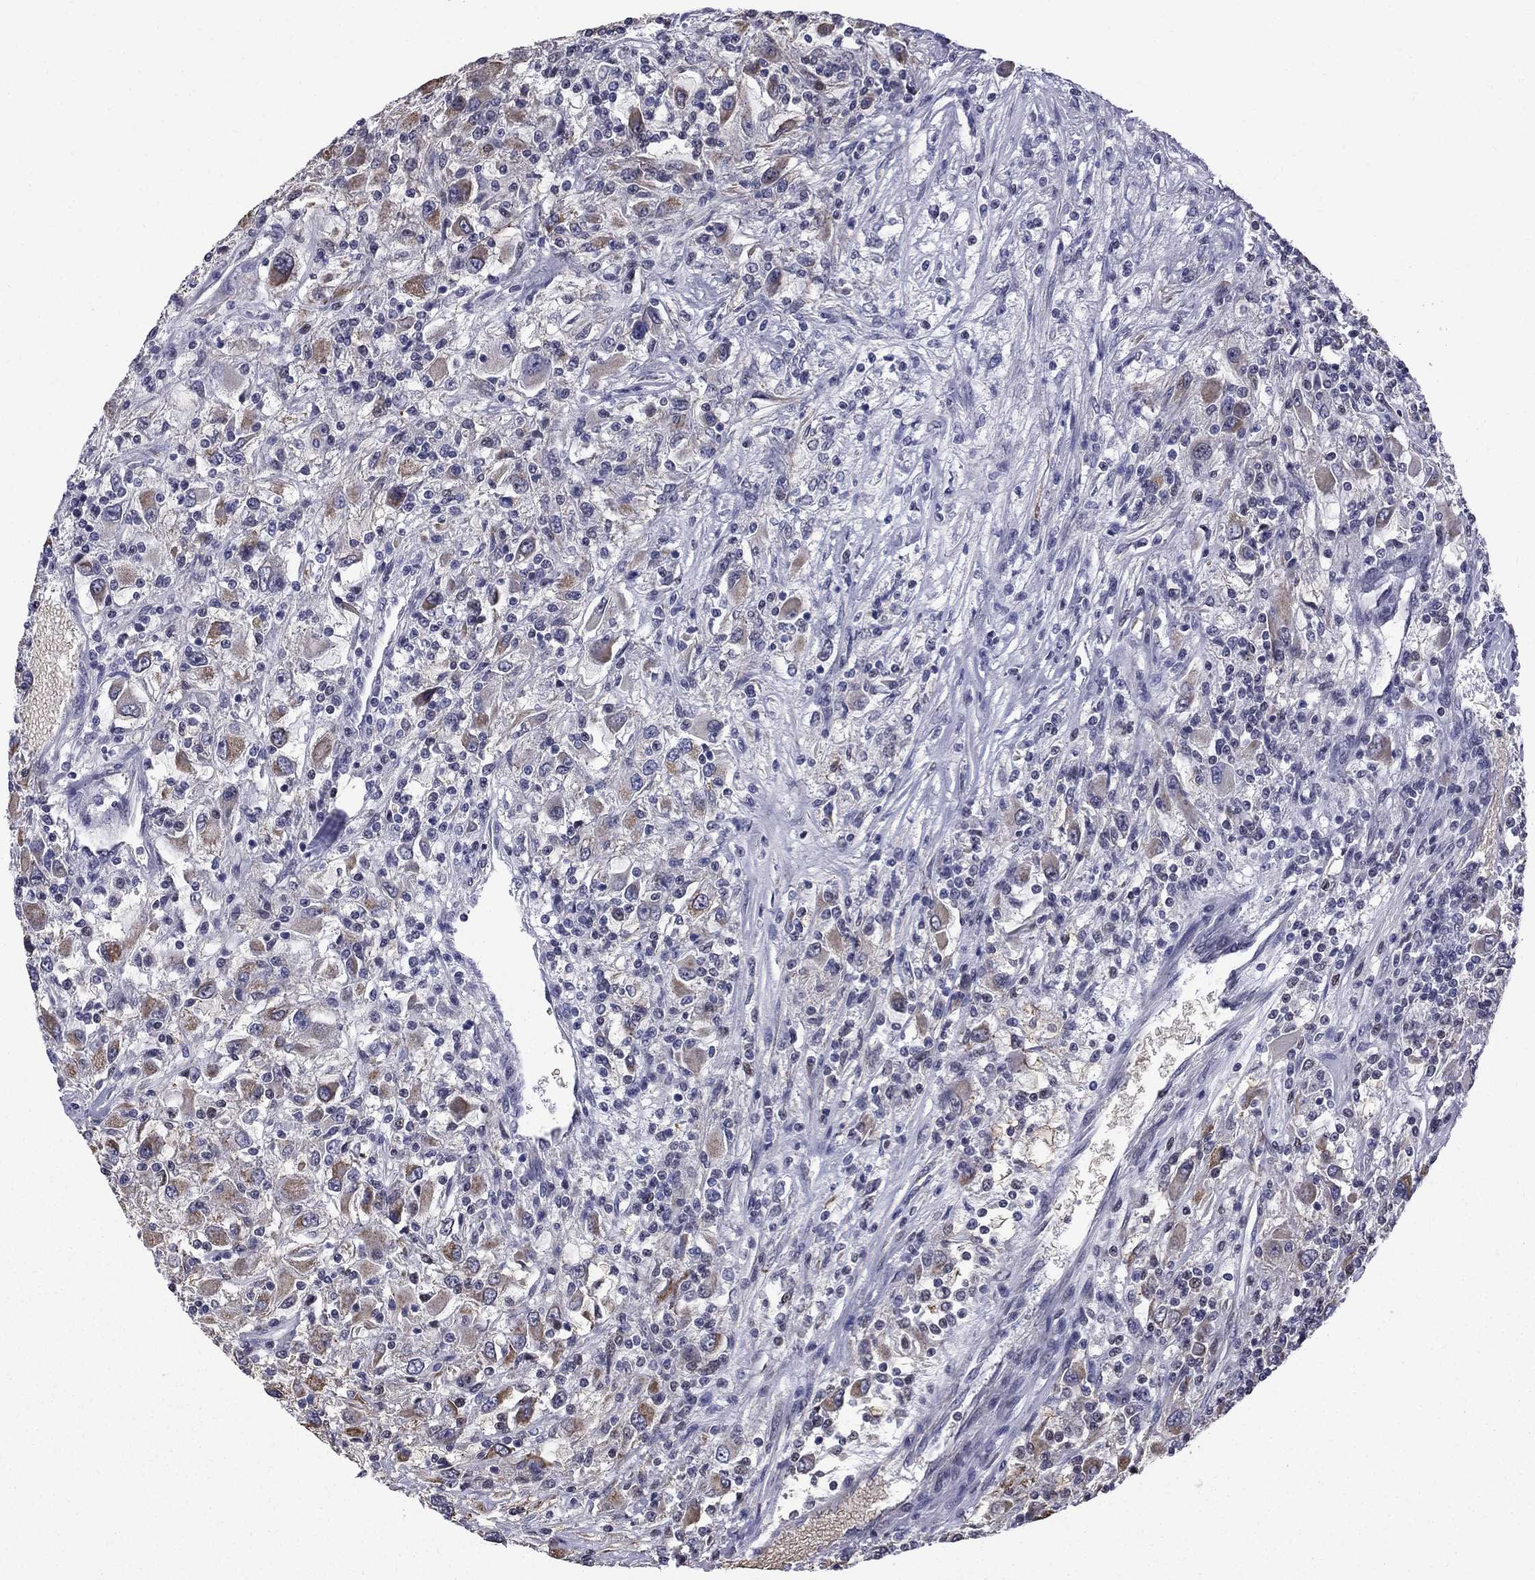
{"staining": {"intensity": "weak", "quantity": "<25%", "location": "cytoplasmic/membranous"}, "tissue": "renal cancer", "cell_type": "Tumor cells", "image_type": "cancer", "snomed": [{"axis": "morphology", "description": "Adenocarcinoma, NOS"}, {"axis": "topography", "description": "Kidney"}], "caption": "An immunohistochemistry (IHC) micrograph of renal cancer (adenocarcinoma) is shown. There is no staining in tumor cells of renal cancer (adenocarcinoma).", "gene": "HSPB2", "patient": {"sex": "female", "age": 67}}